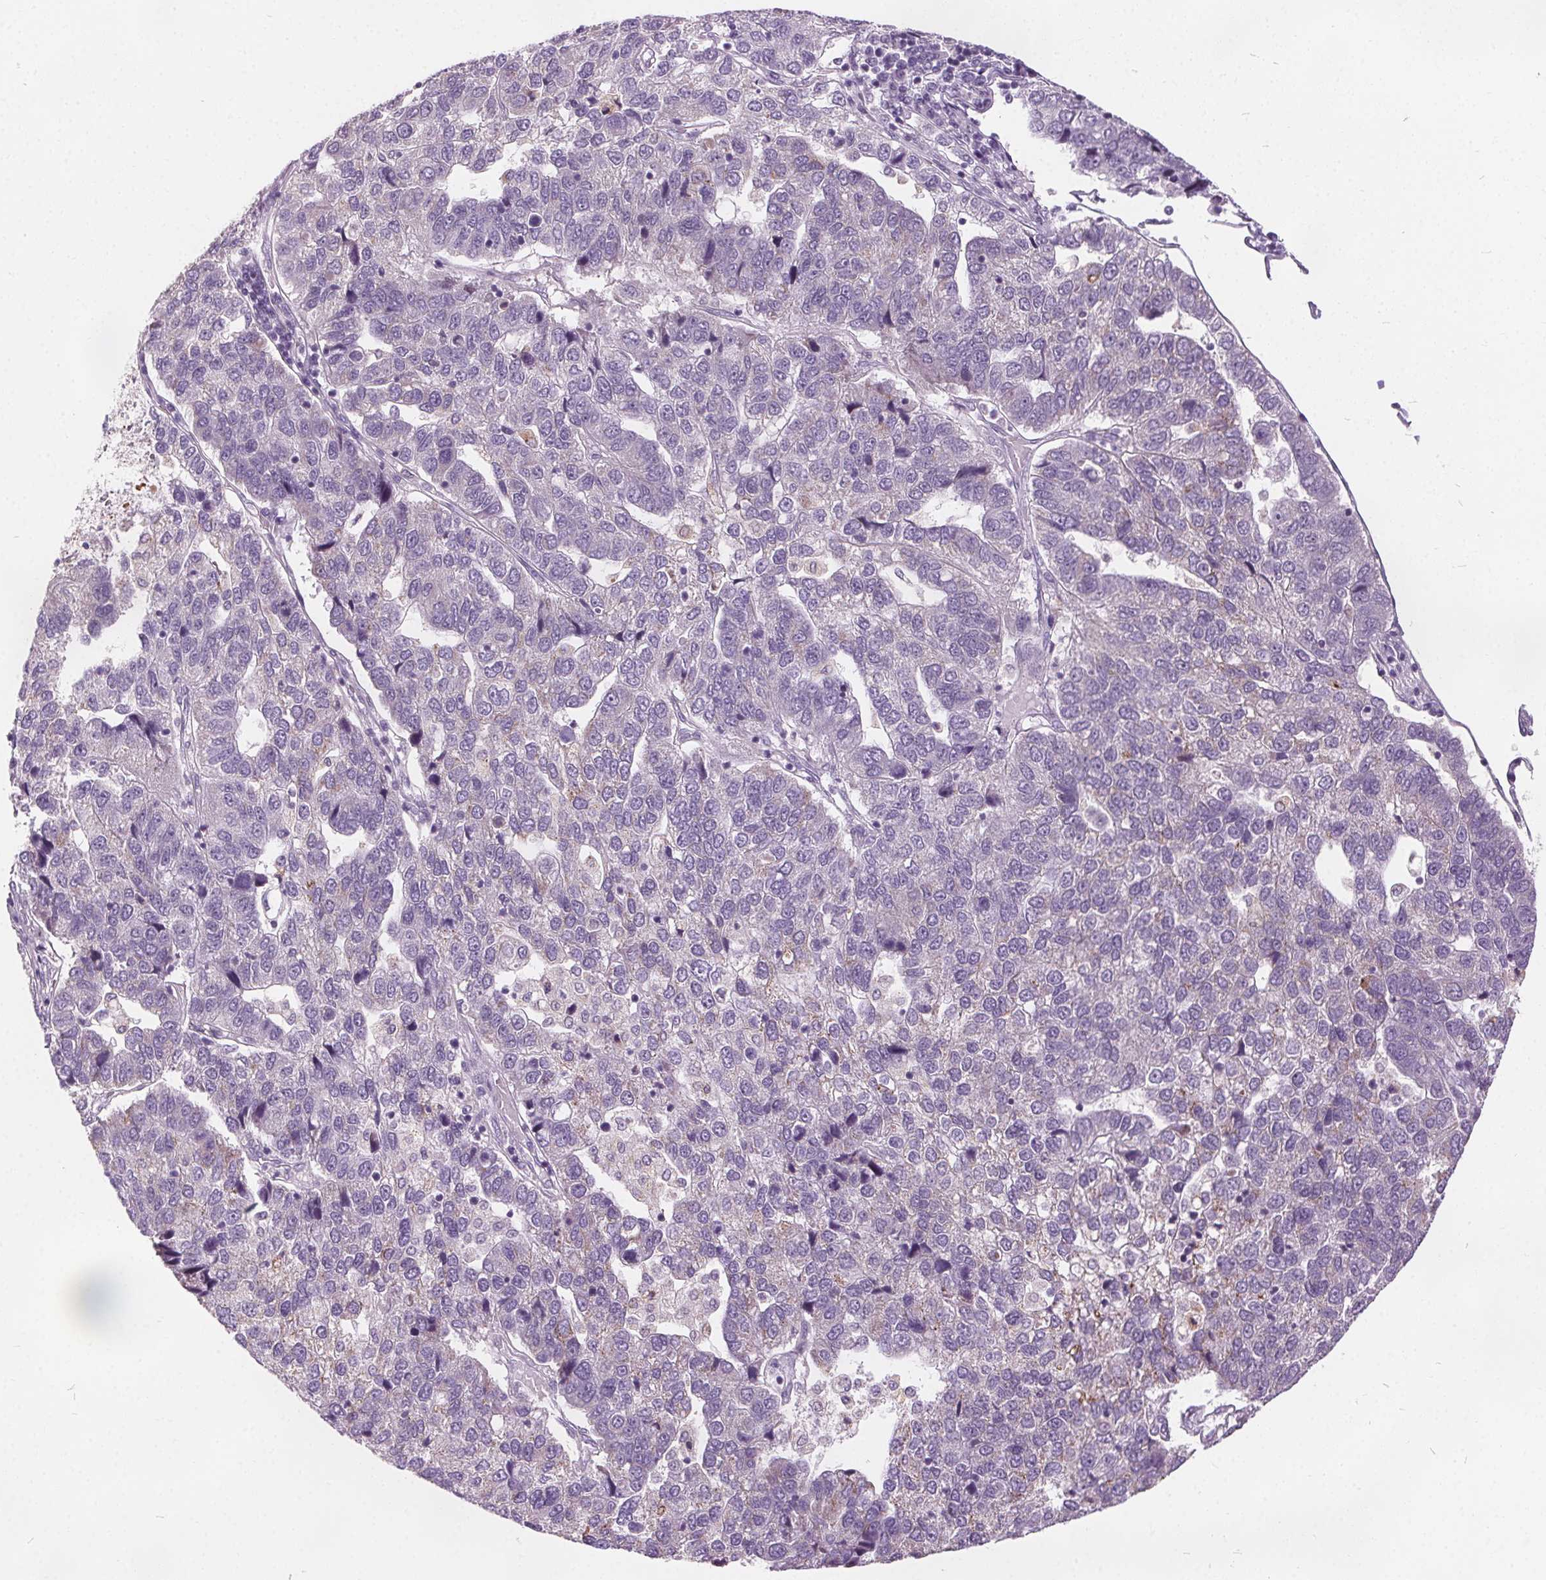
{"staining": {"intensity": "negative", "quantity": "none", "location": "none"}, "tissue": "pancreatic cancer", "cell_type": "Tumor cells", "image_type": "cancer", "snomed": [{"axis": "morphology", "description": "Adenocarcinoma, NOS"}, {"axis": "topography", "description": "Pancreas"}], "caption": "An IHC photomicrograph of pancreatic adenocarcinoma is shown. There is no staining in tumor cells of pancreatic adenocarcinoma.", "gene": "ACOX2", "patient": {"sex": "female", "age": 61}}